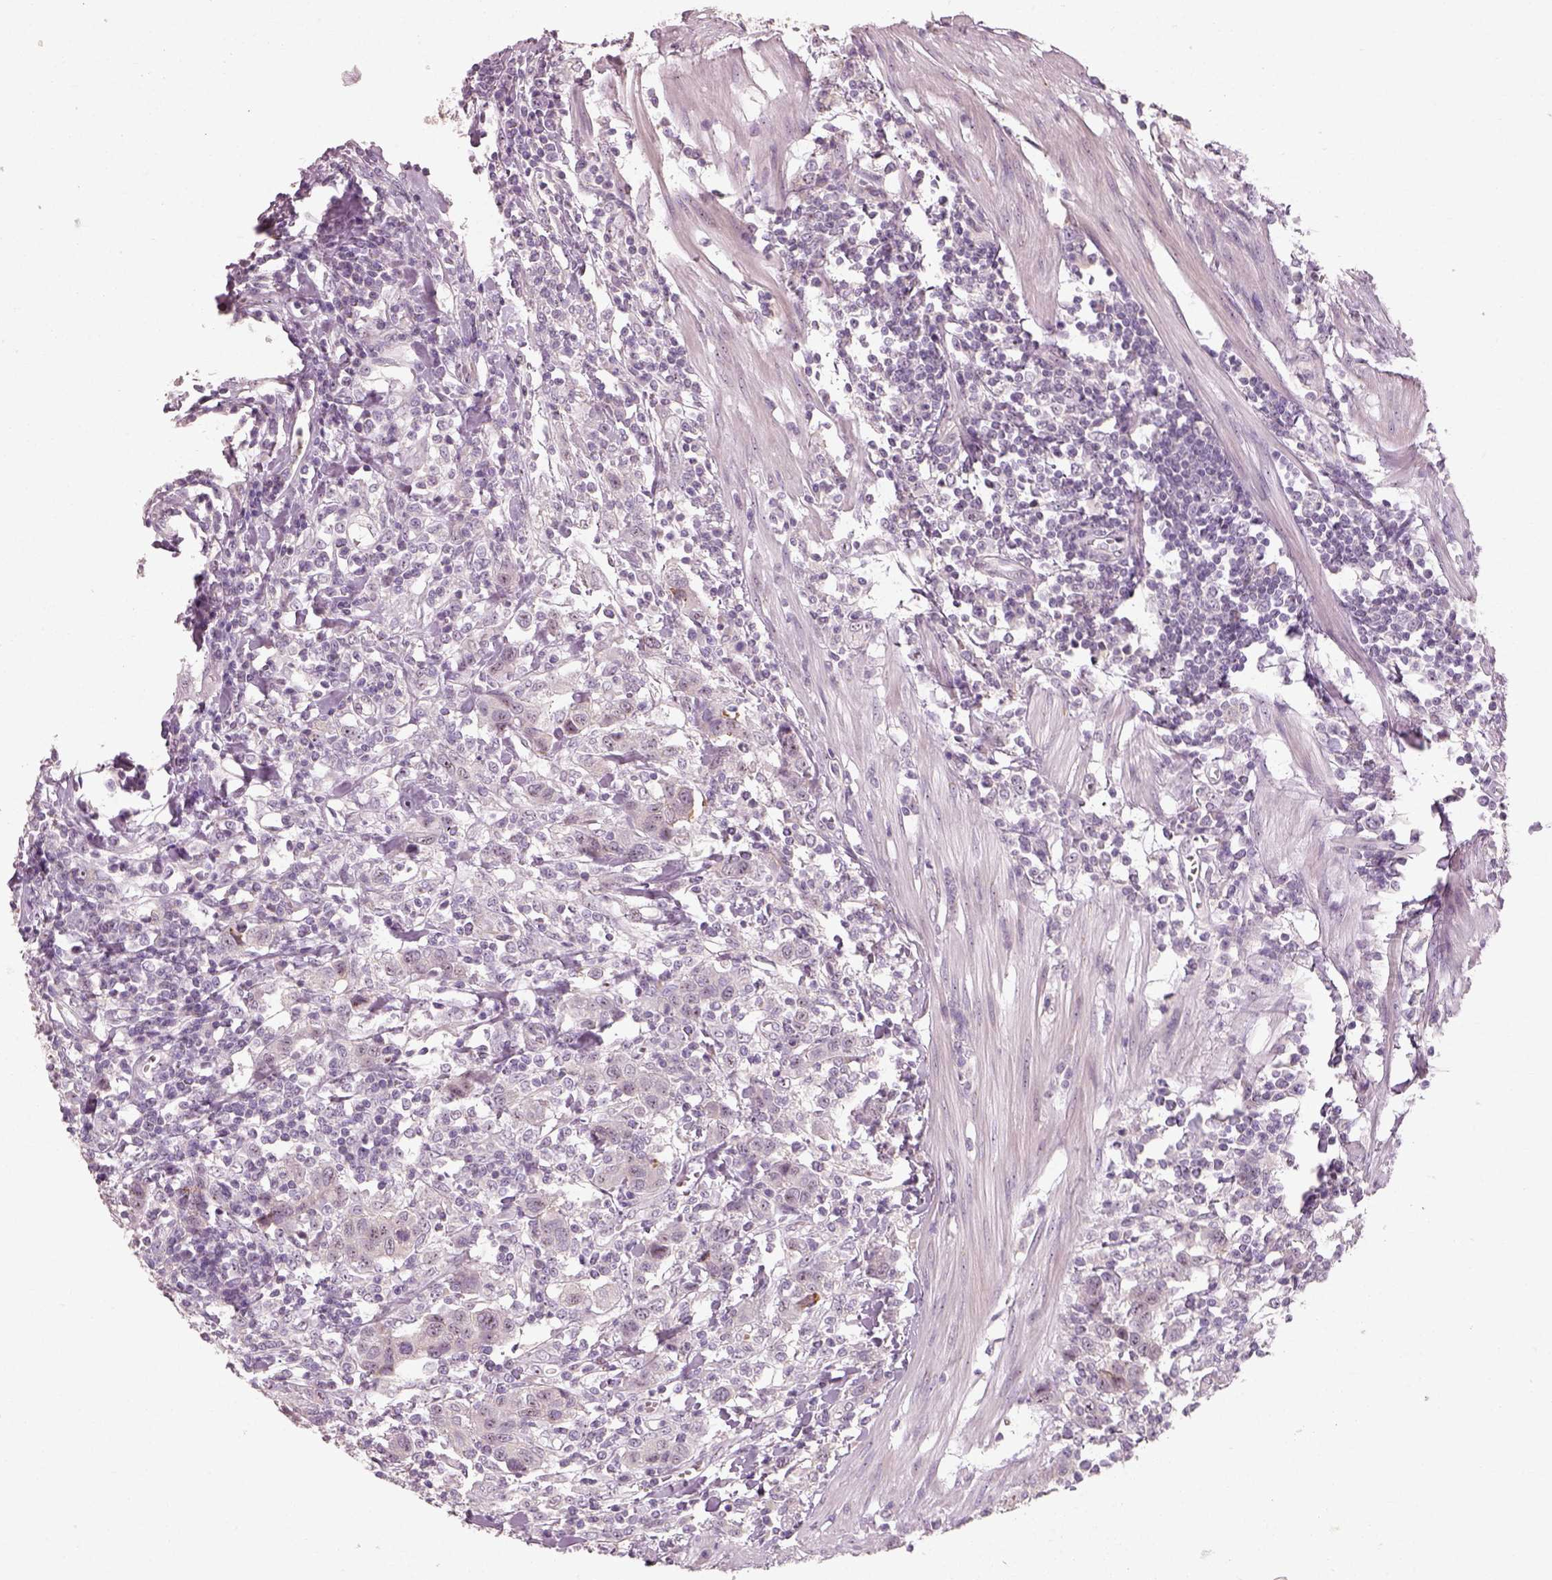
{"staining": {"intensity": "negative", "quantity": "none", "location": "none"}, "tissue": "urothelial cancer", "cell_type": "Tumor cells", "image_type": "cancer", "snomed": [{"axis": "morphology", "description": "Urothelial carcinoma, High grade"}, {"axis": "topography", "description": "Urinary bladder"}], "caption": "Immunohistochemistry (IHC) of human urothelial cancer reveals no staining in tumor cells.", "gene": "CDS1", "patient": {"sex": "female", "age": 58}}